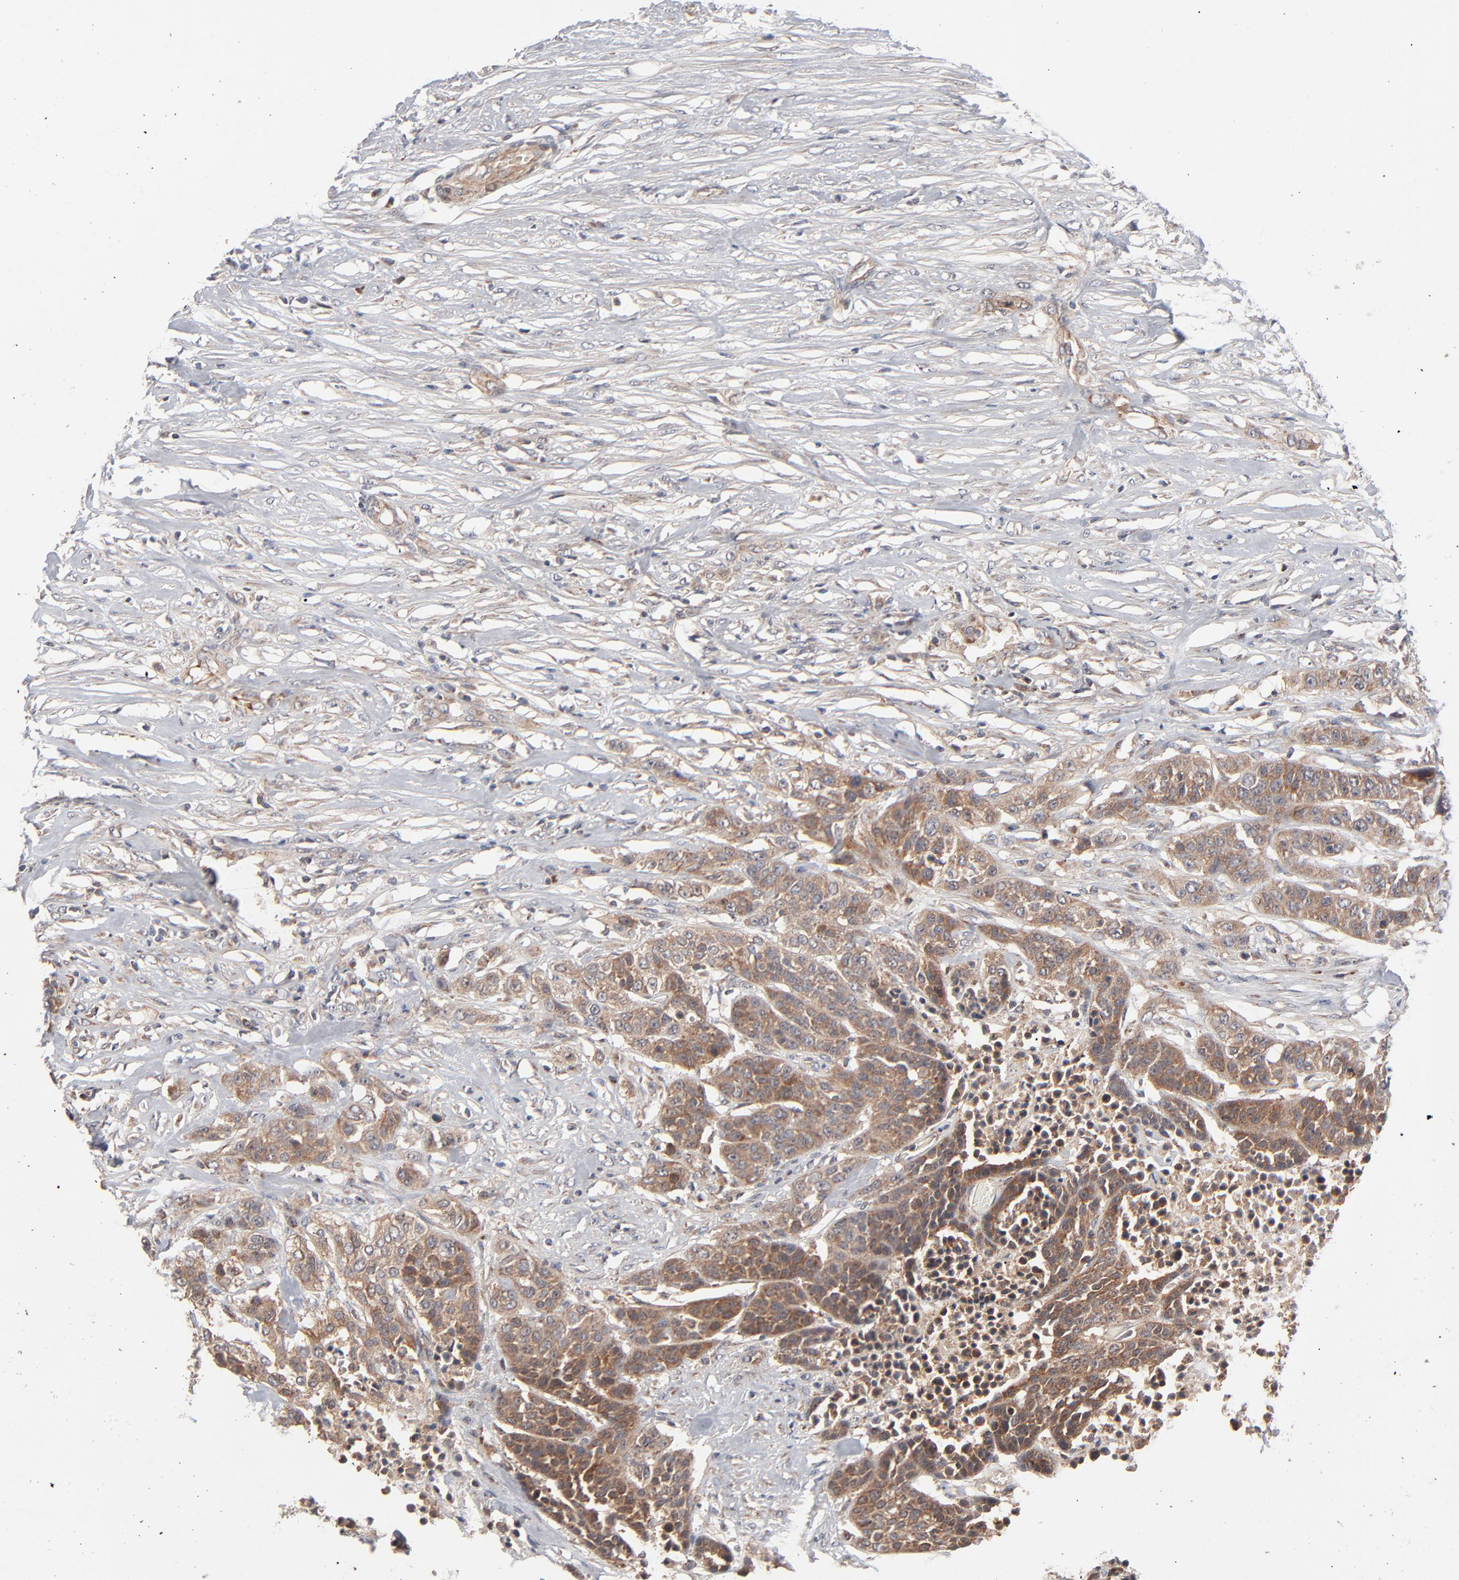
{"staining": {"intensity": "moderate", "quantity": ">75%", "location": "cytoplasmic/membranous"}, "tissue": "urothelial cancer", "cell_type": "Tumor cells", "image_type": "cancer", "snomed": [{"axis": "morphology", "description": "Urothelial carcinoma, High grade"}, {"axis": "topography", "description": "Urinary bladder"}], "caption": "The micrograph displays immunohistochemical staining of high-grade urothelial carcinoma. There is moderate cytoplasmic/membranous expression is seen in about >75% of tumor cells.", "gene": "ABLIM3", "patient": {"sex": "male", "age": 74}}